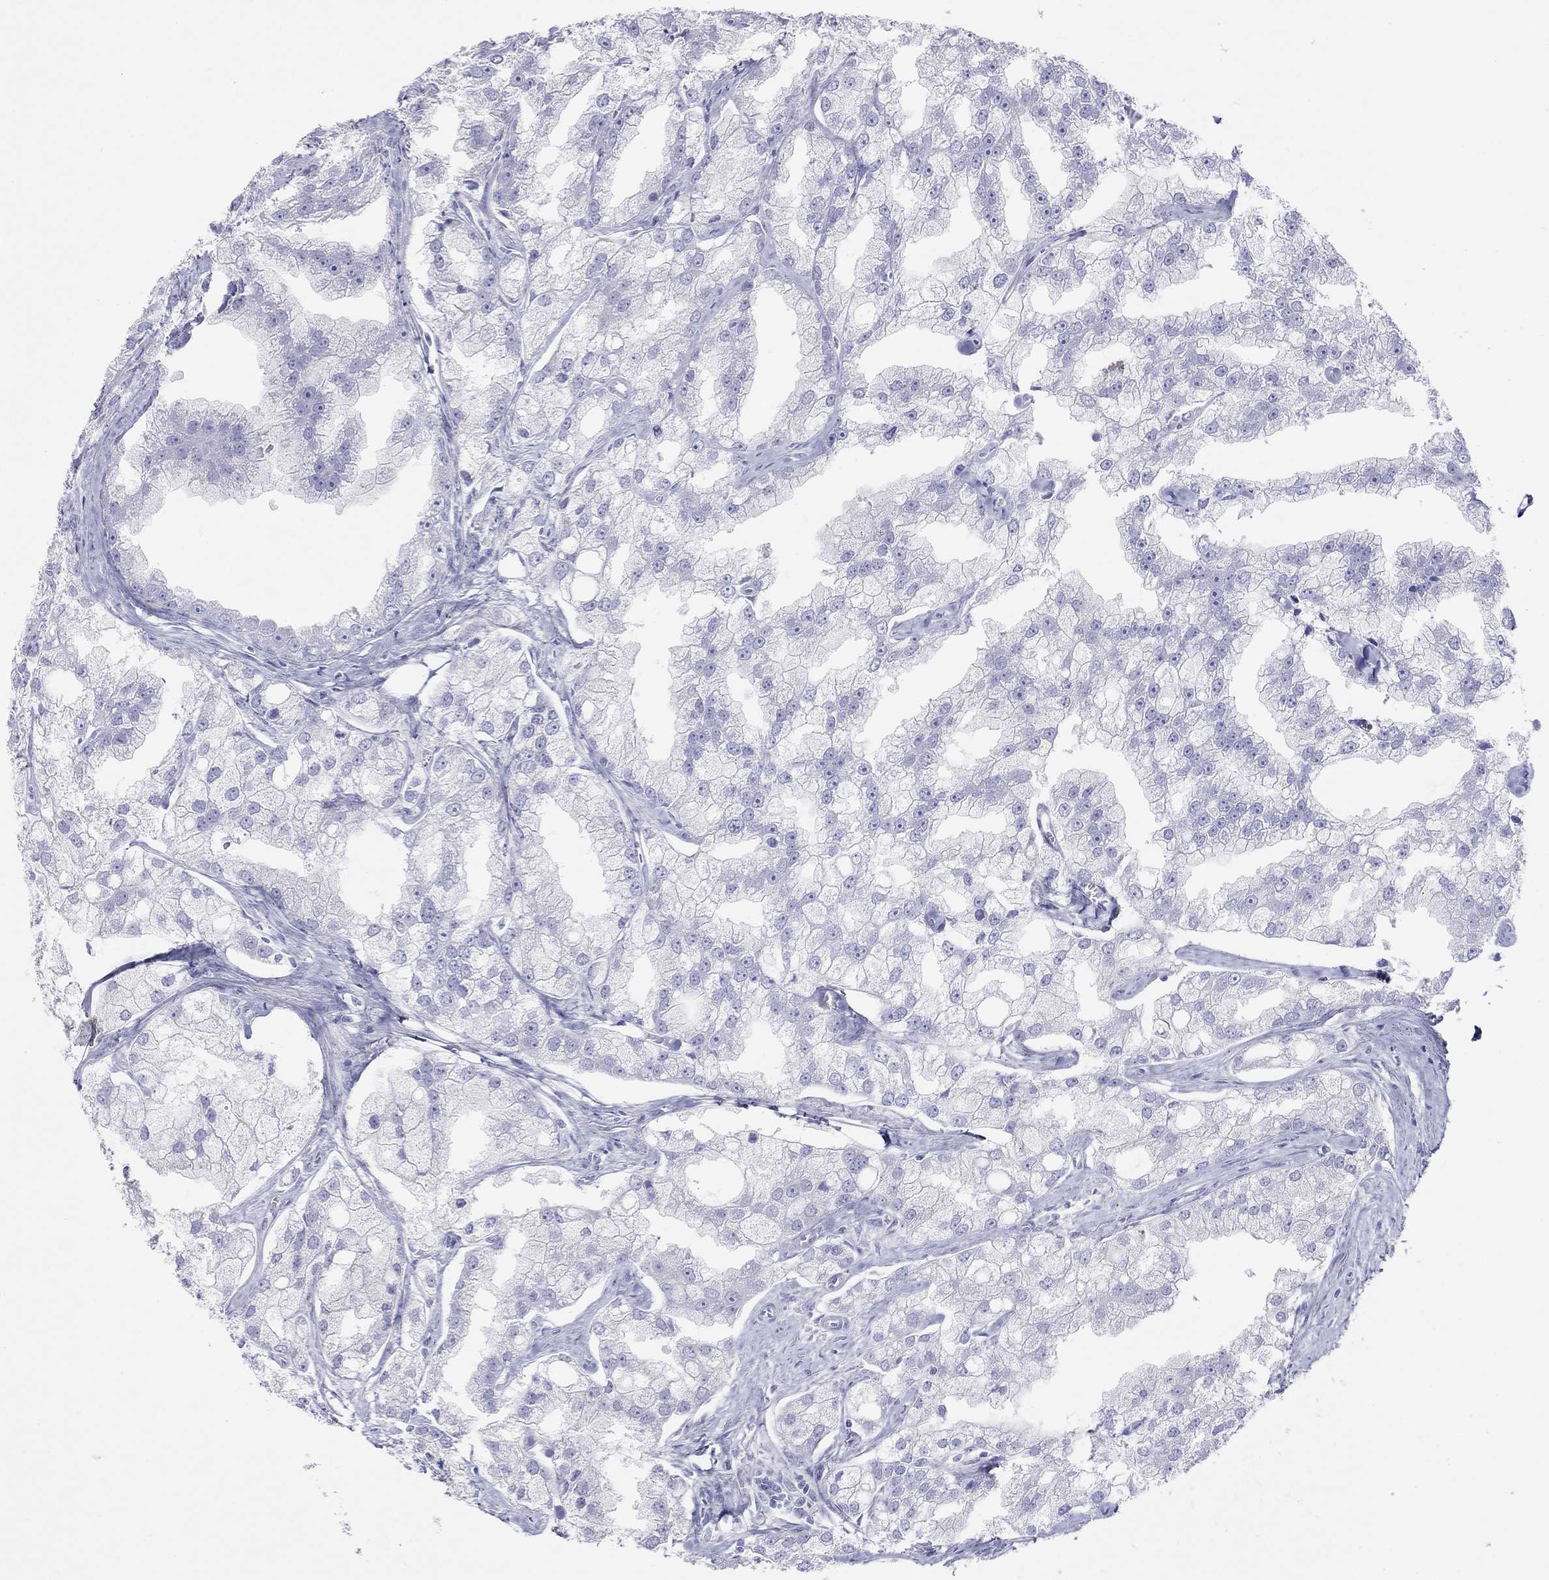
{"staining": {"intensity": "negative", "quantity": "none", "location": "none"}, "tissue": "prostate cancer", "cell_type": "Tumor cells", "image_type": "cancer", "snomed": [{"axis": "morphology", "description": "Adenocarcinoma, NOS"}, {"axis": "topography", "description": "Prostate"}], "caption": "Tumor cells show no significant staining in prostate cancer.", "gene": "HLA-DQB2", "patient": {"sex": "male", "age": 70}}